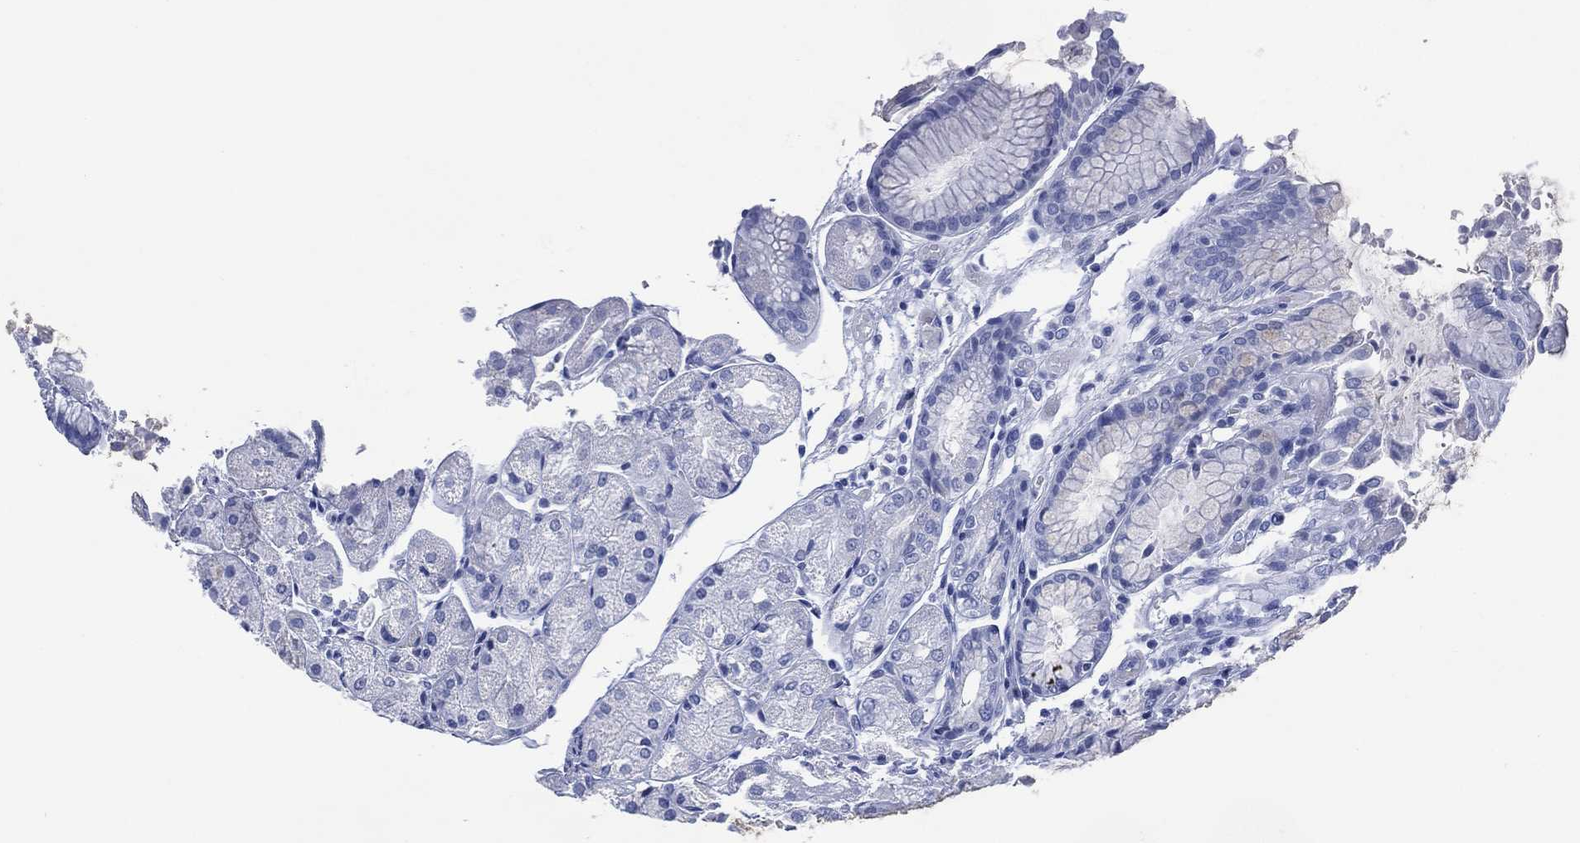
{"staining": {"intensity": "negative", "quantity": "none", "location": "none"}, "tissue": "stomach", "cell_type": "Glandular cells", "image_type": "normal", "snomed": [{"axis": "morphology", "description": "Normal tissue, NOS"}, {"axis": "topography", "description": "Stomach, upper"}], "caption": "Immunohistochemistry of normal stomach demonstrates no expression in glandular cells.", "gene": "SIGLECL1", "patient": {"sex": "male", "age": 72}}